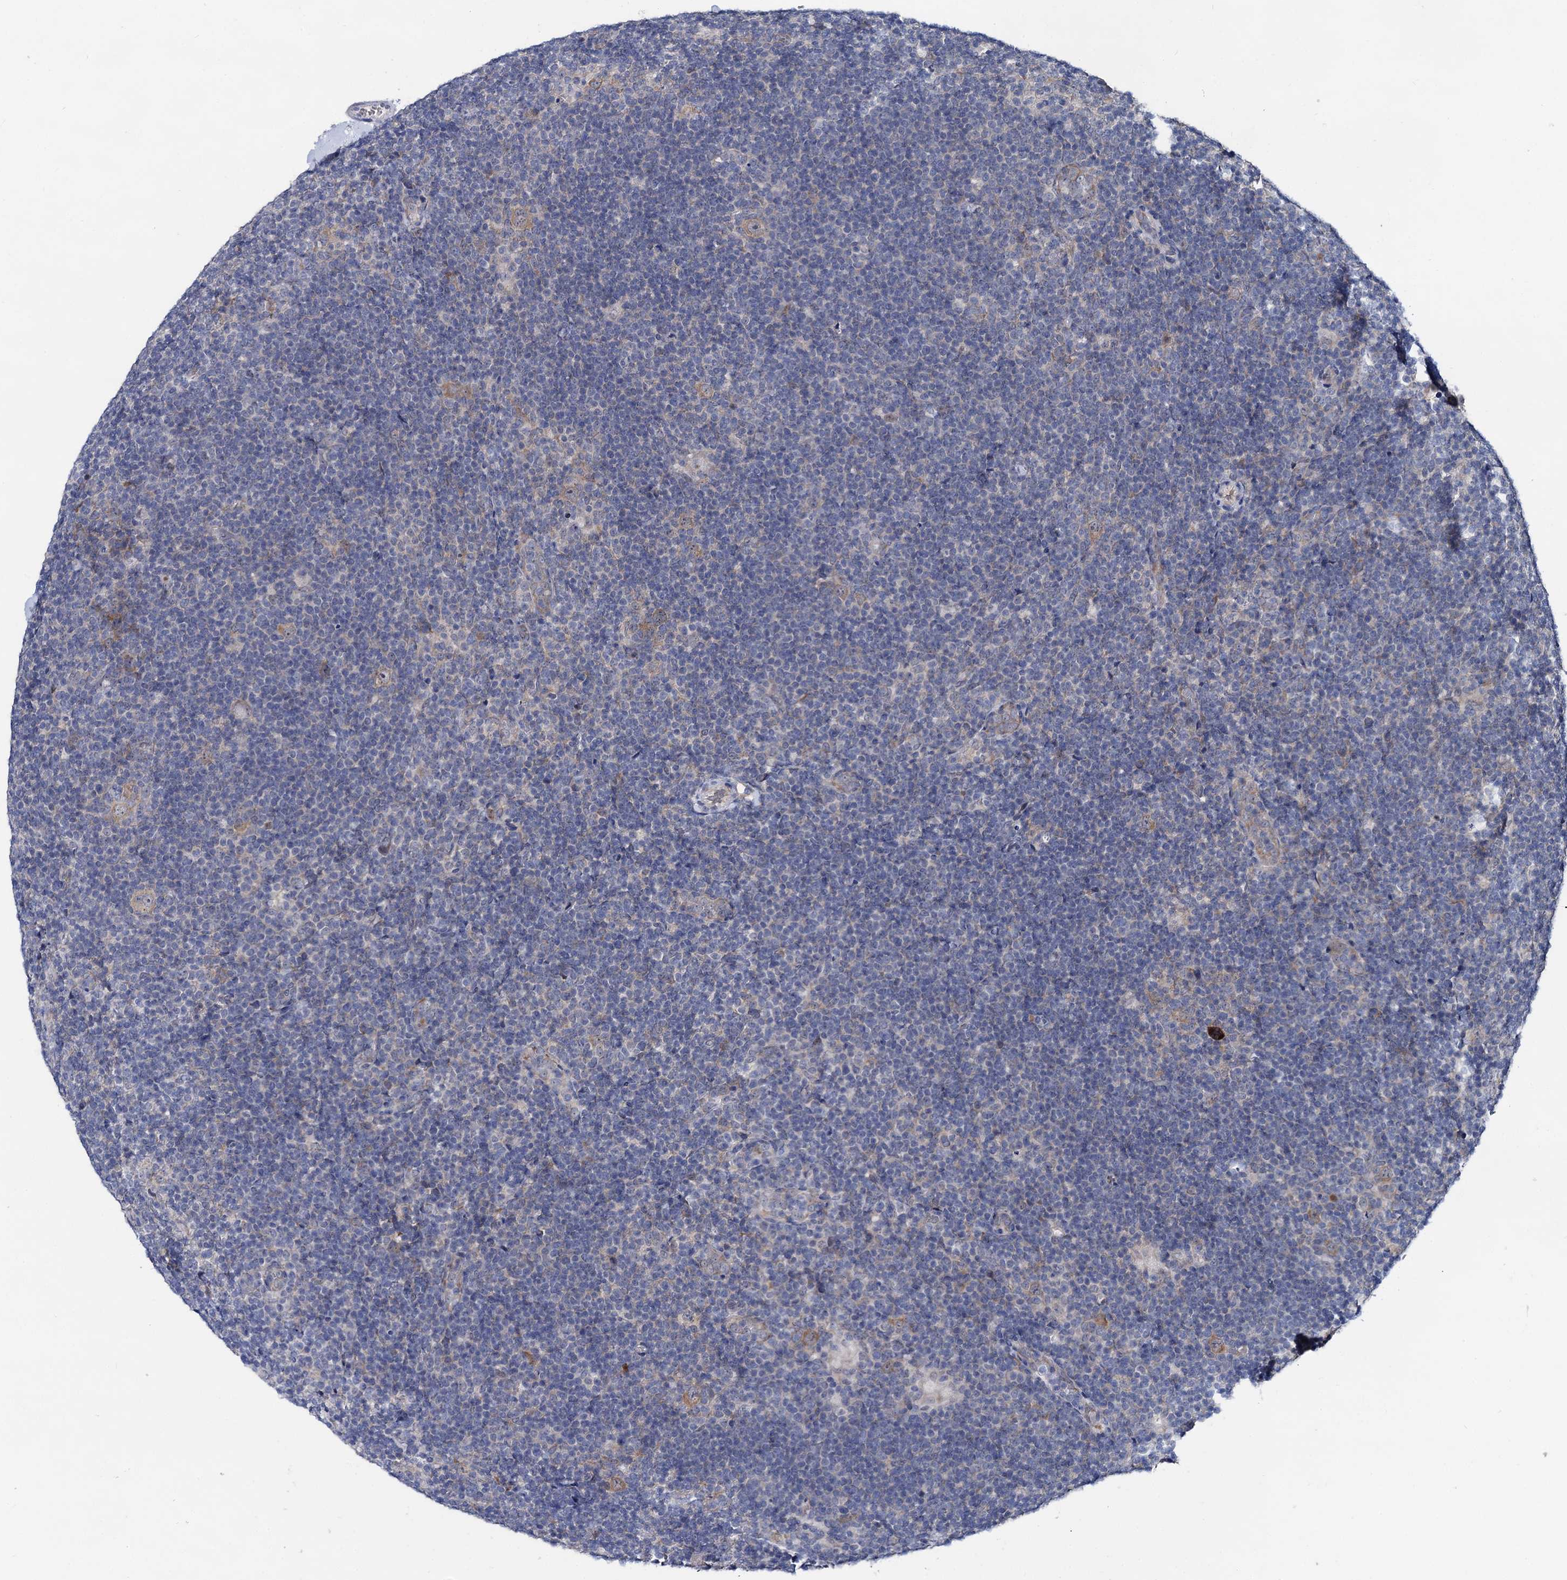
{"staining": {"intensity": "moderate", "quantity": "25%-75%", "location": "cytoplasmic/membranous"}, "tissue": "lymphoma", "cell_type": "Tumor cells", "image_type": "cancer", "snomed": [{"axis": "morphology", "description": "Hodgkin's disease, NOS"}, {"axis": "topography", "description": "Lymph node"}], "caption": "Immunohistochemical staining of human lymphoma exhibits medium levels of moderate cytoplasmic/membranous protein expression in about 25%-75% of tumor cells.", "gene": "CAPRIN2", "patient": {"sex": "female", "age": 57}}